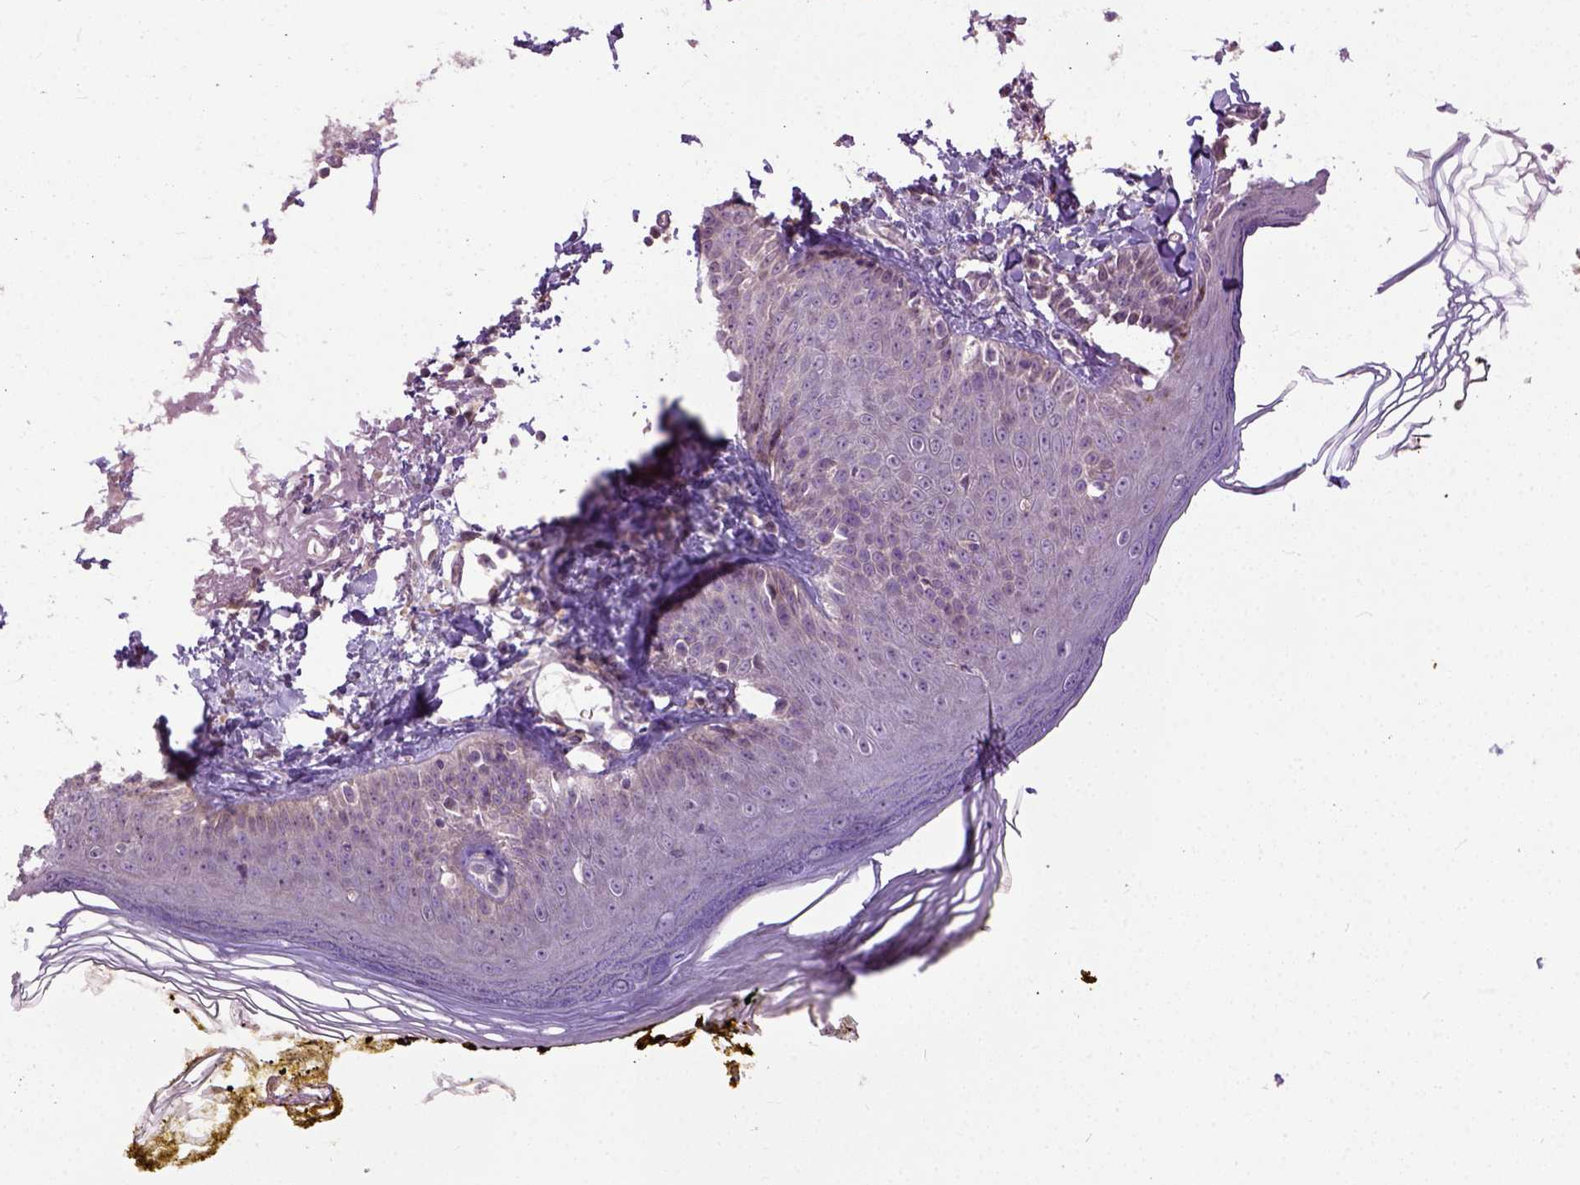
{"staining": {"intensity": "negative", "quantity": "none", "location": "none"}, "tissue": "skin", "cell_type": "Fibroblasts", "image_type": "normal", "snomed": [{"axis": "morphology", "description": "Normal tissue, NOS"}, {"axis": "topography", "description": "Skin"}], "caption": "Image shows no significant protein expression in fibroblasts of unremarkable skin.", "gene": "CPNE1", "patient": {"sex": "male", "age": 76}}